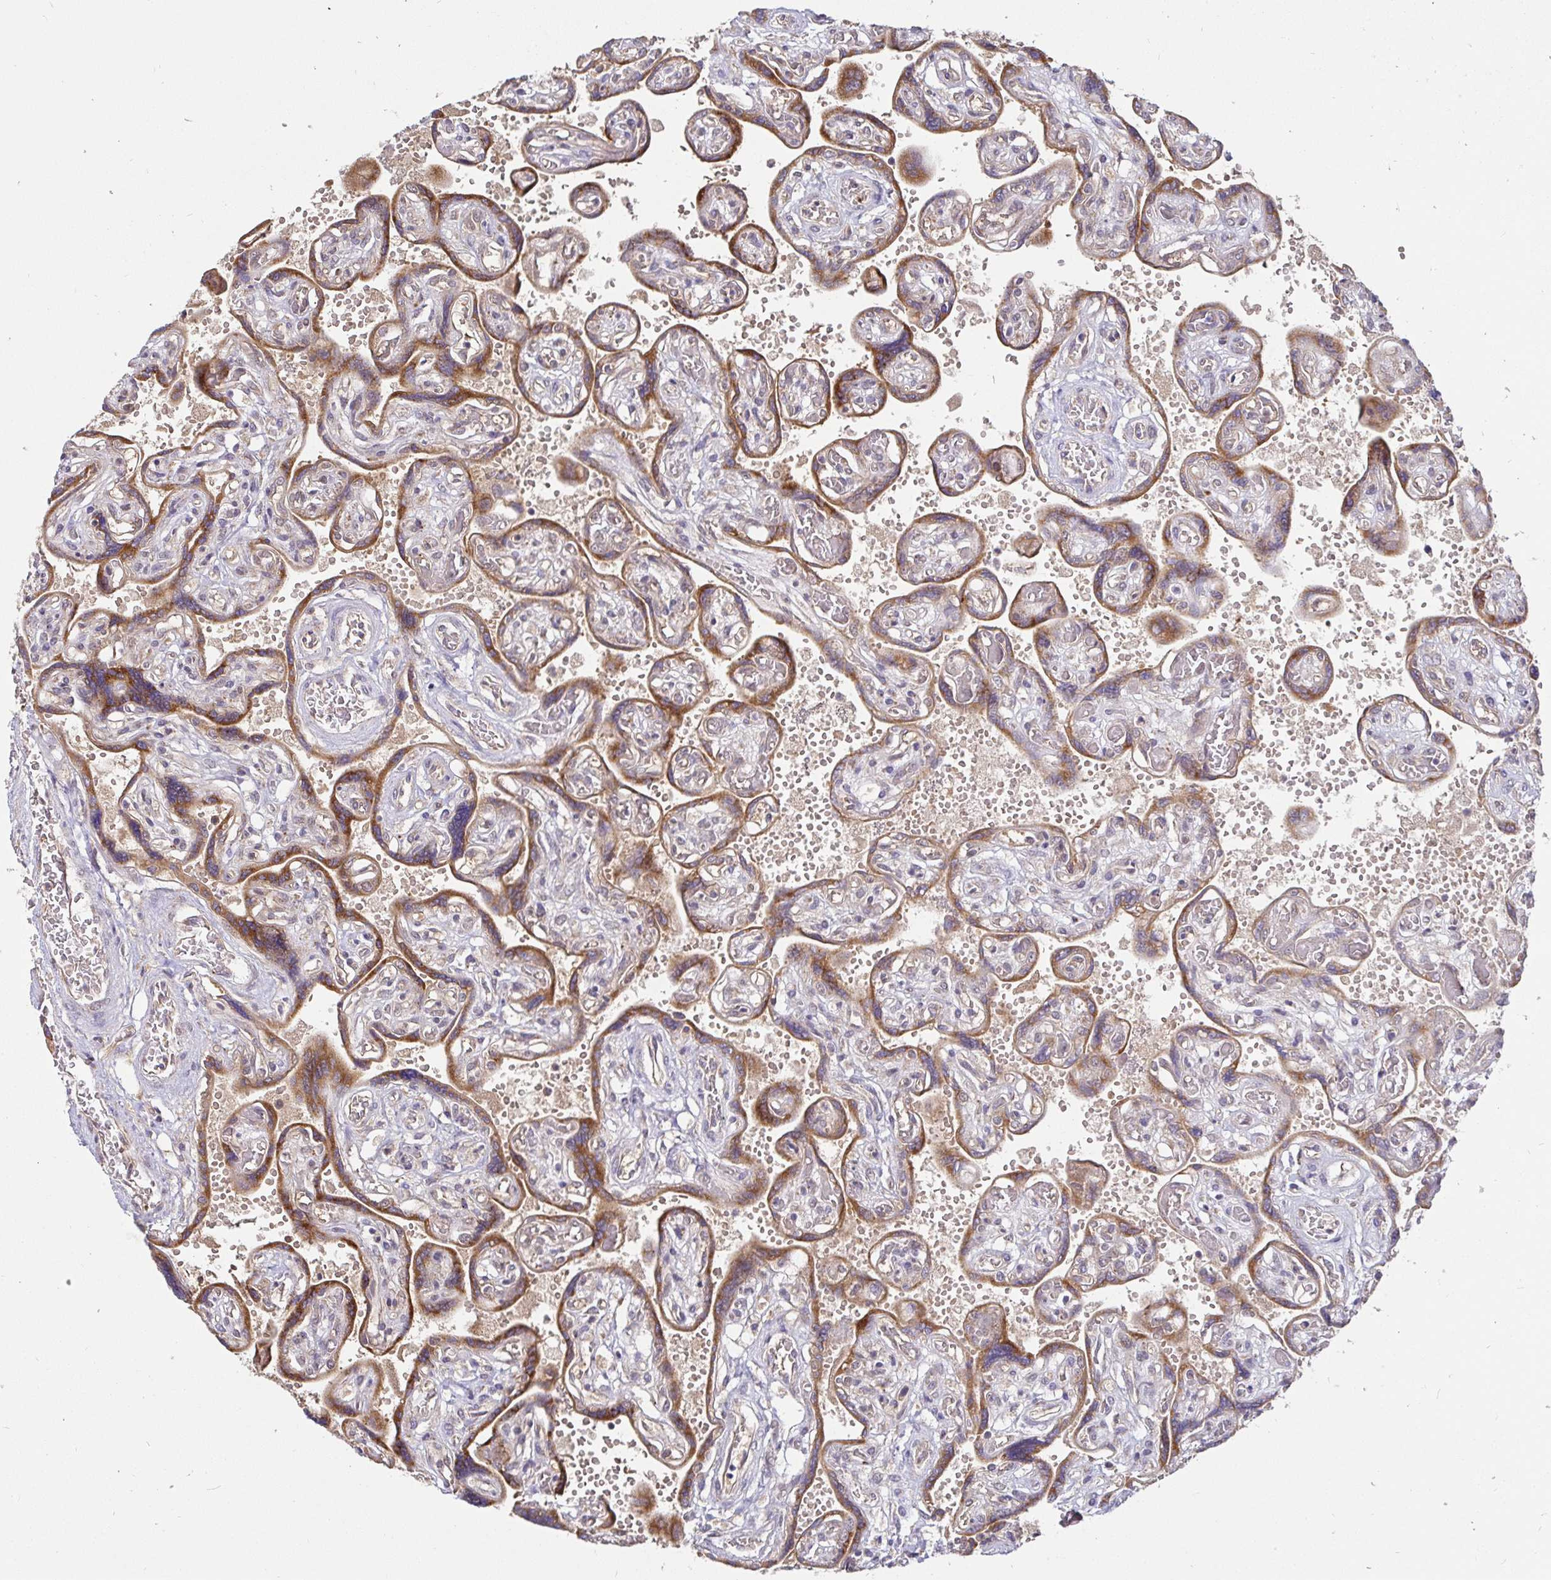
{"staining": {"intensity": "moderate", "quantity": ">75%", "location": "nuclear"}, "tissue": "placenta", "cell_type": "Decidual cells", "image_type": "normal", "snomed": [{"axis": "morphology", "description": "Normal tissue, NOS"}, {"axis": "topography", "description": "Placenta"}], "caption": "Unremarkable placenta shows moderate nuclear staining in about >75% of decidual cells, visualized by immunohistochemistry. The protein is stained brown, and the nuclei are stained in blue (DAB (3,3'-diaminobenzidine) IHC with brightfield microscopy, high magnification).", "gene": "LMO4", "patient": {"sex": "female", "age": 32}}